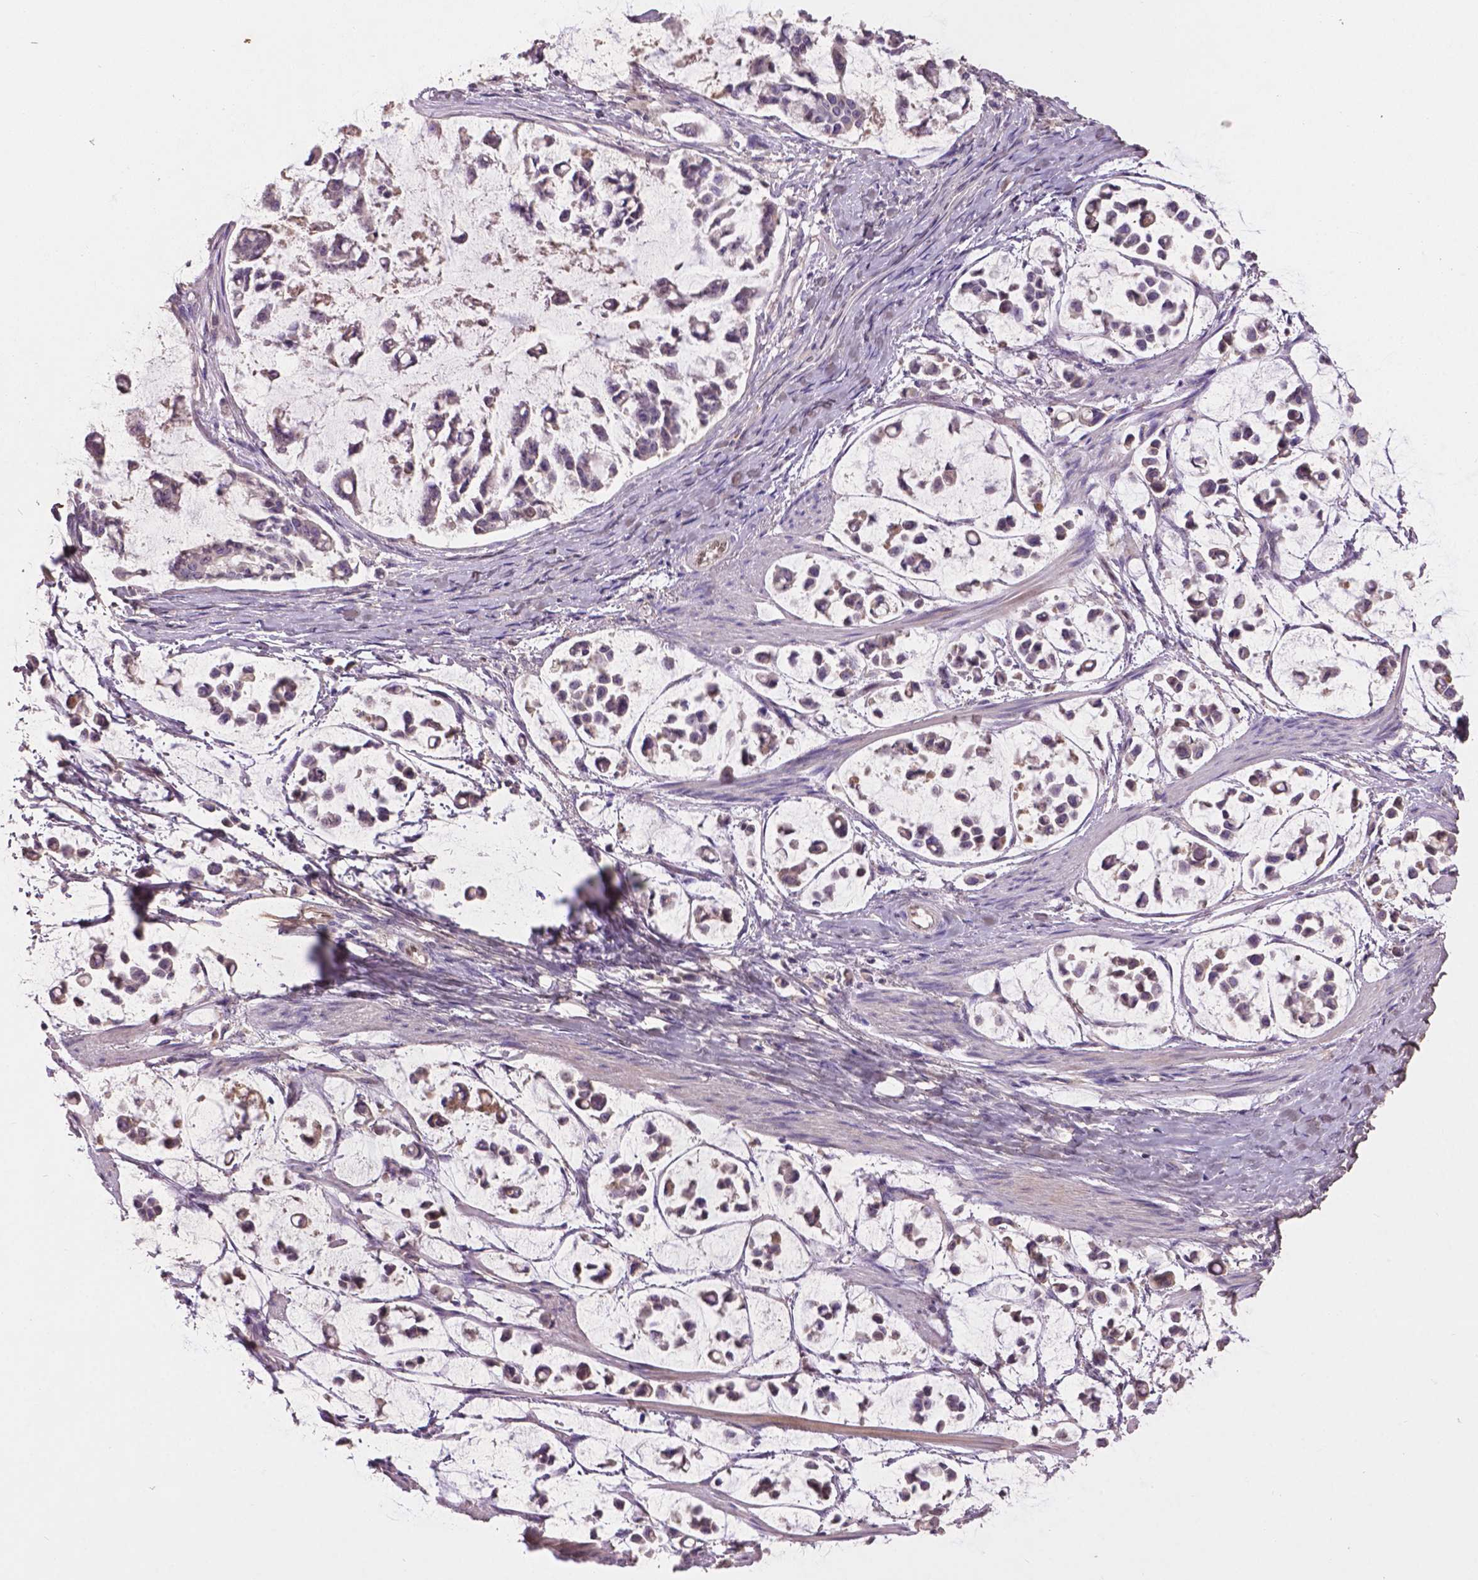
{"staining": {"intensity": "weak", "quantity": "<25%", "location": "nuclear"}, "tissue": "stomach cancer", "cell_type": "Tumor cells", "image_type": "cancer", "snomed": [{"axis": "morphology", "description": "Adenocarcinoma, NOS"}, {"axis": "topography", "description": "Stomach"}], "caption": "A high-resolution photomicrograph shows IHC staining of stomach adenocarcinoma, which demonstrates no significant expression in tumor cells.", "gene": "SOX17", "patient": {"sex": "male", "age": 82}}